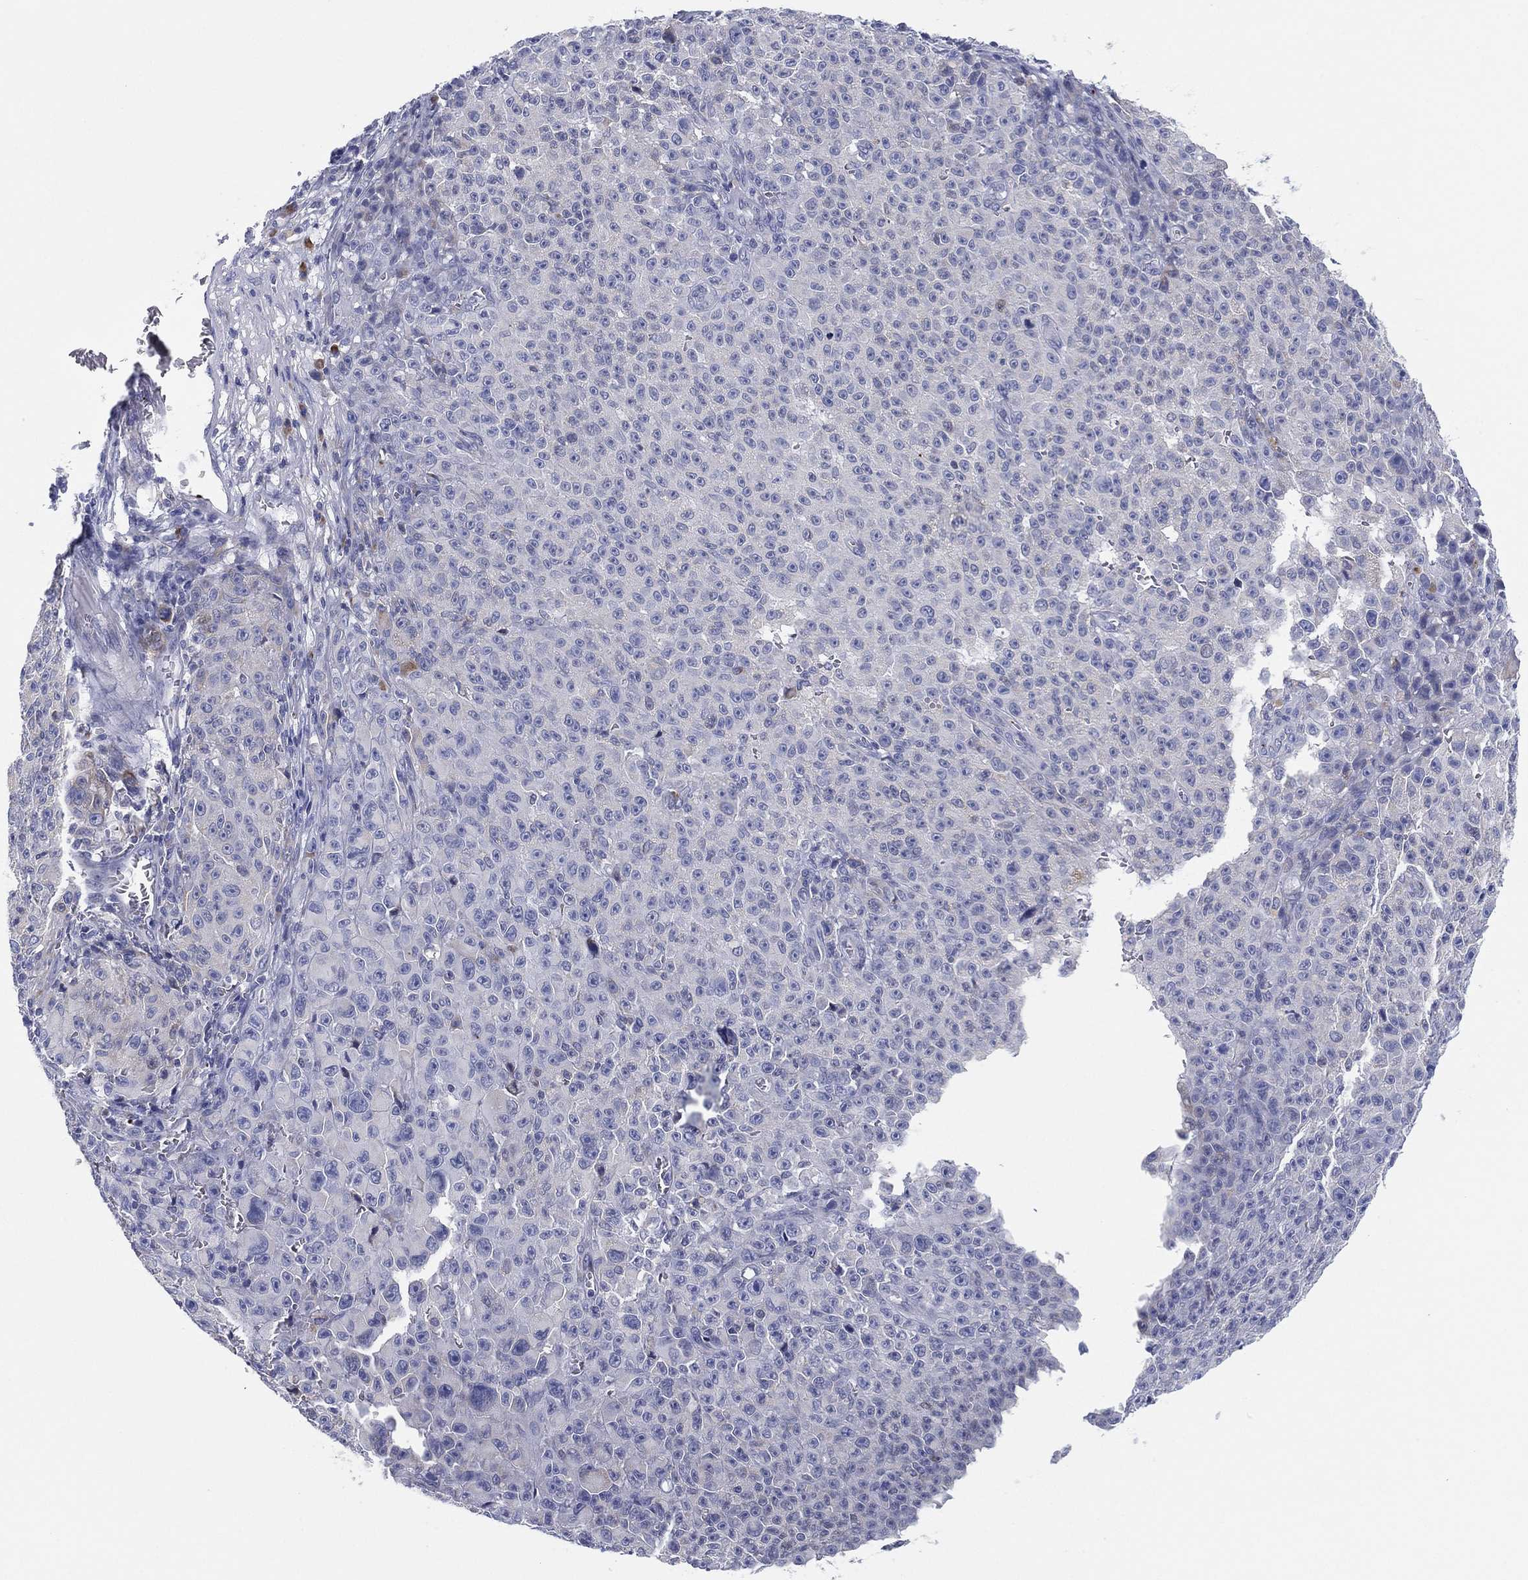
{"staining": {"intensity": "negative", "quantity": "none", "location": "none"}, "tissue": "melanoma", "cell_type": "Tumor cells", "image_type": "cancer", "snomed": [{"axis": "morphology", "description": "Malignant melanoma, NOS"}, {"axis": "topography", "description": "Skin"}], "caption": "This is an IHC micrograph of human melanoma. There is no staining in tumor cells.", "gene": "TMEM40", "patient": {"sex": "female", "age": 82}}